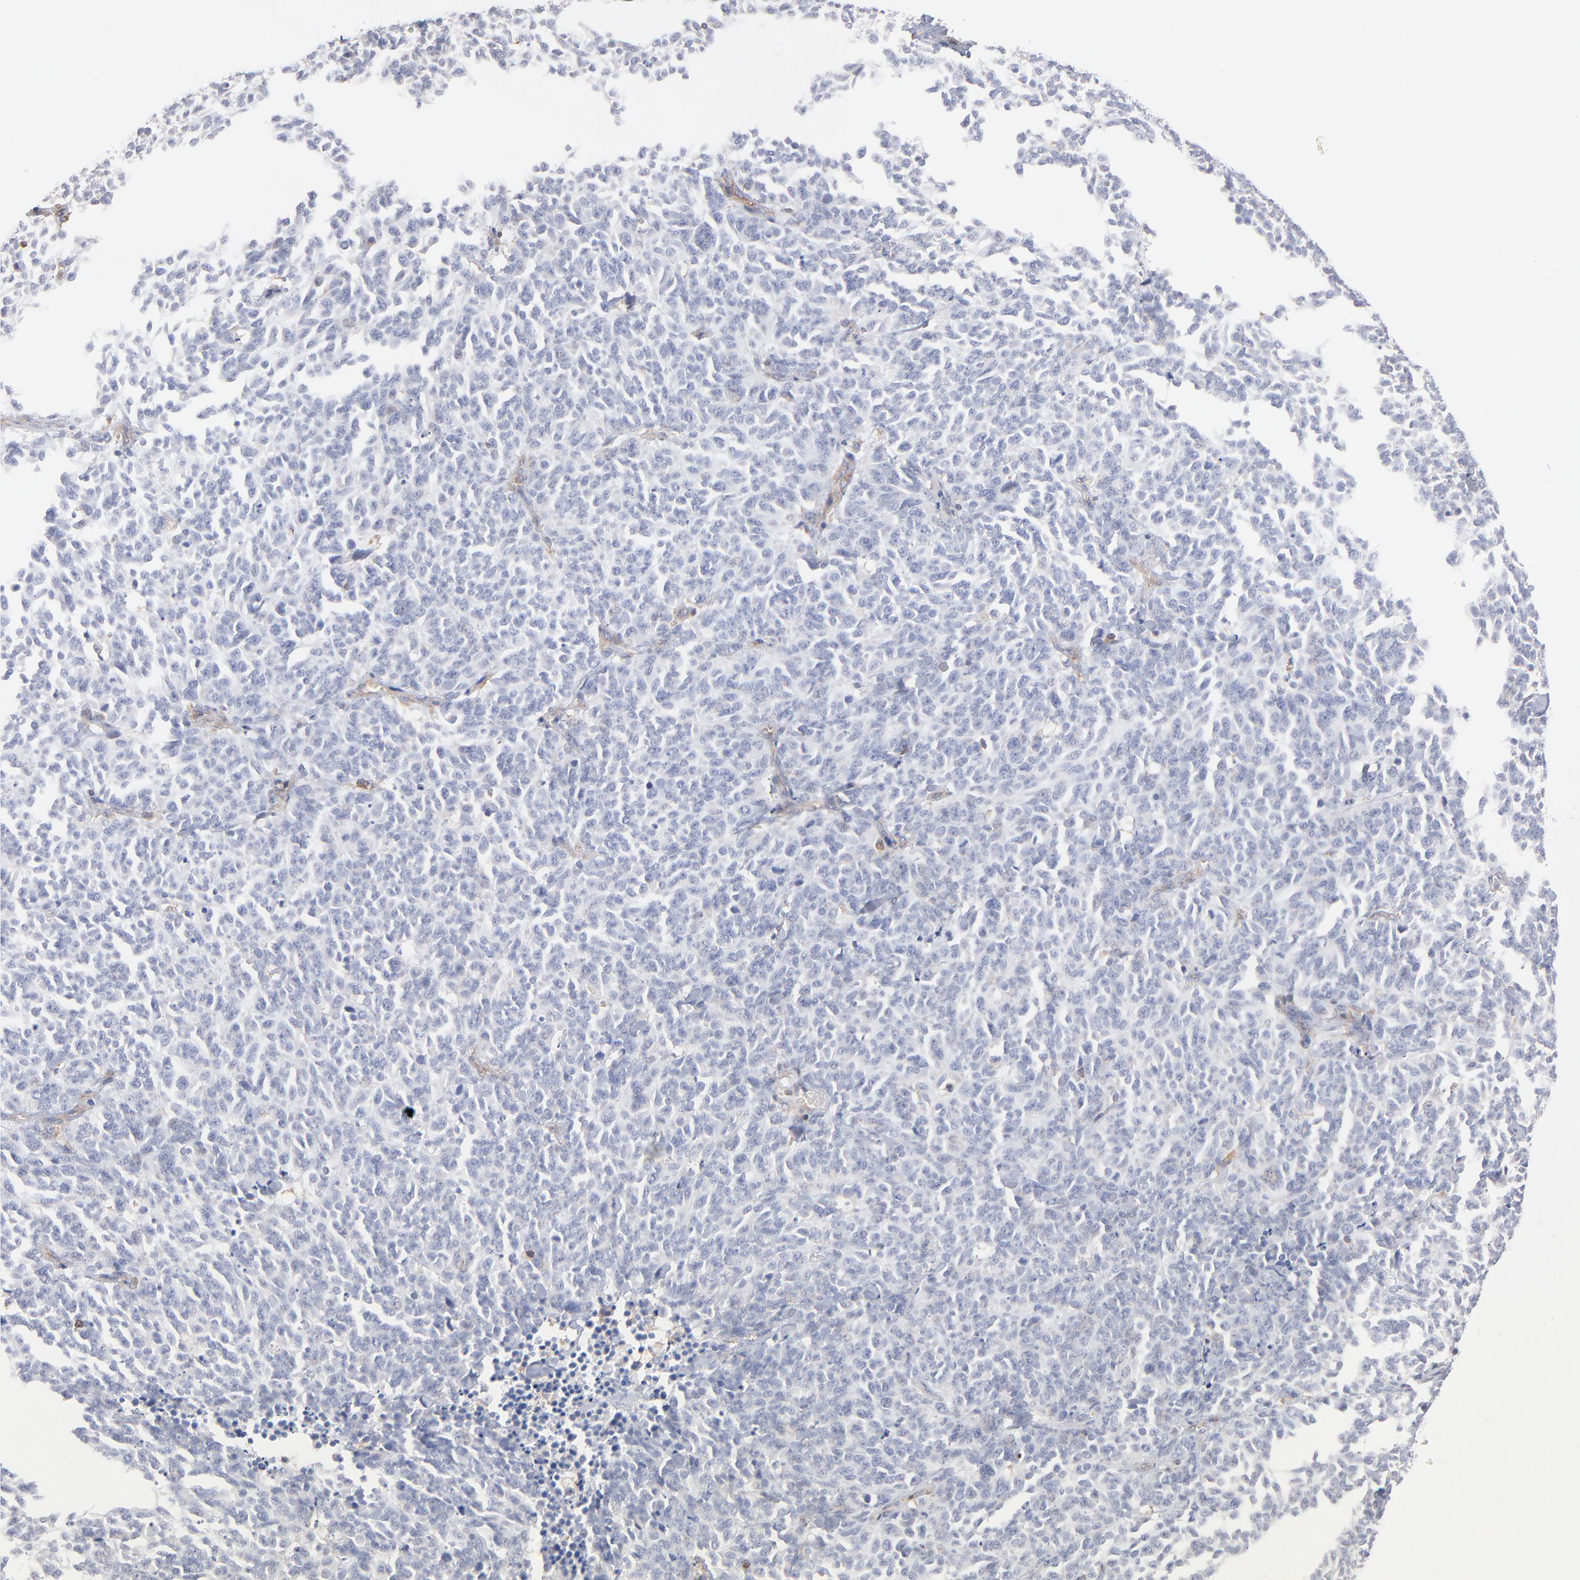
{"staining": {"intensity": "negative", "quantity": "none", "location": "none"}, "tissue": "lung cancer", "cell_type": "Tumor cells", "image_type": "cancer", "snomed": [{"axis": "morphology", "description": "Neoplasm, malignant, NOS"}, {"axis": "topography", "description": "Lung"}], "caption": "The histopathology image displays no significant expression in tumor cells of neoplasm (malignant) (lung). (Stains: DAB (3,3'-diaminobenzidine) immunohistochemistry with hematoxylin counter stain, Microscopy: brightfield microscopy at high magnification).", "gene": "WIPF1", "patient": {"sex": "female", "age": 58}}